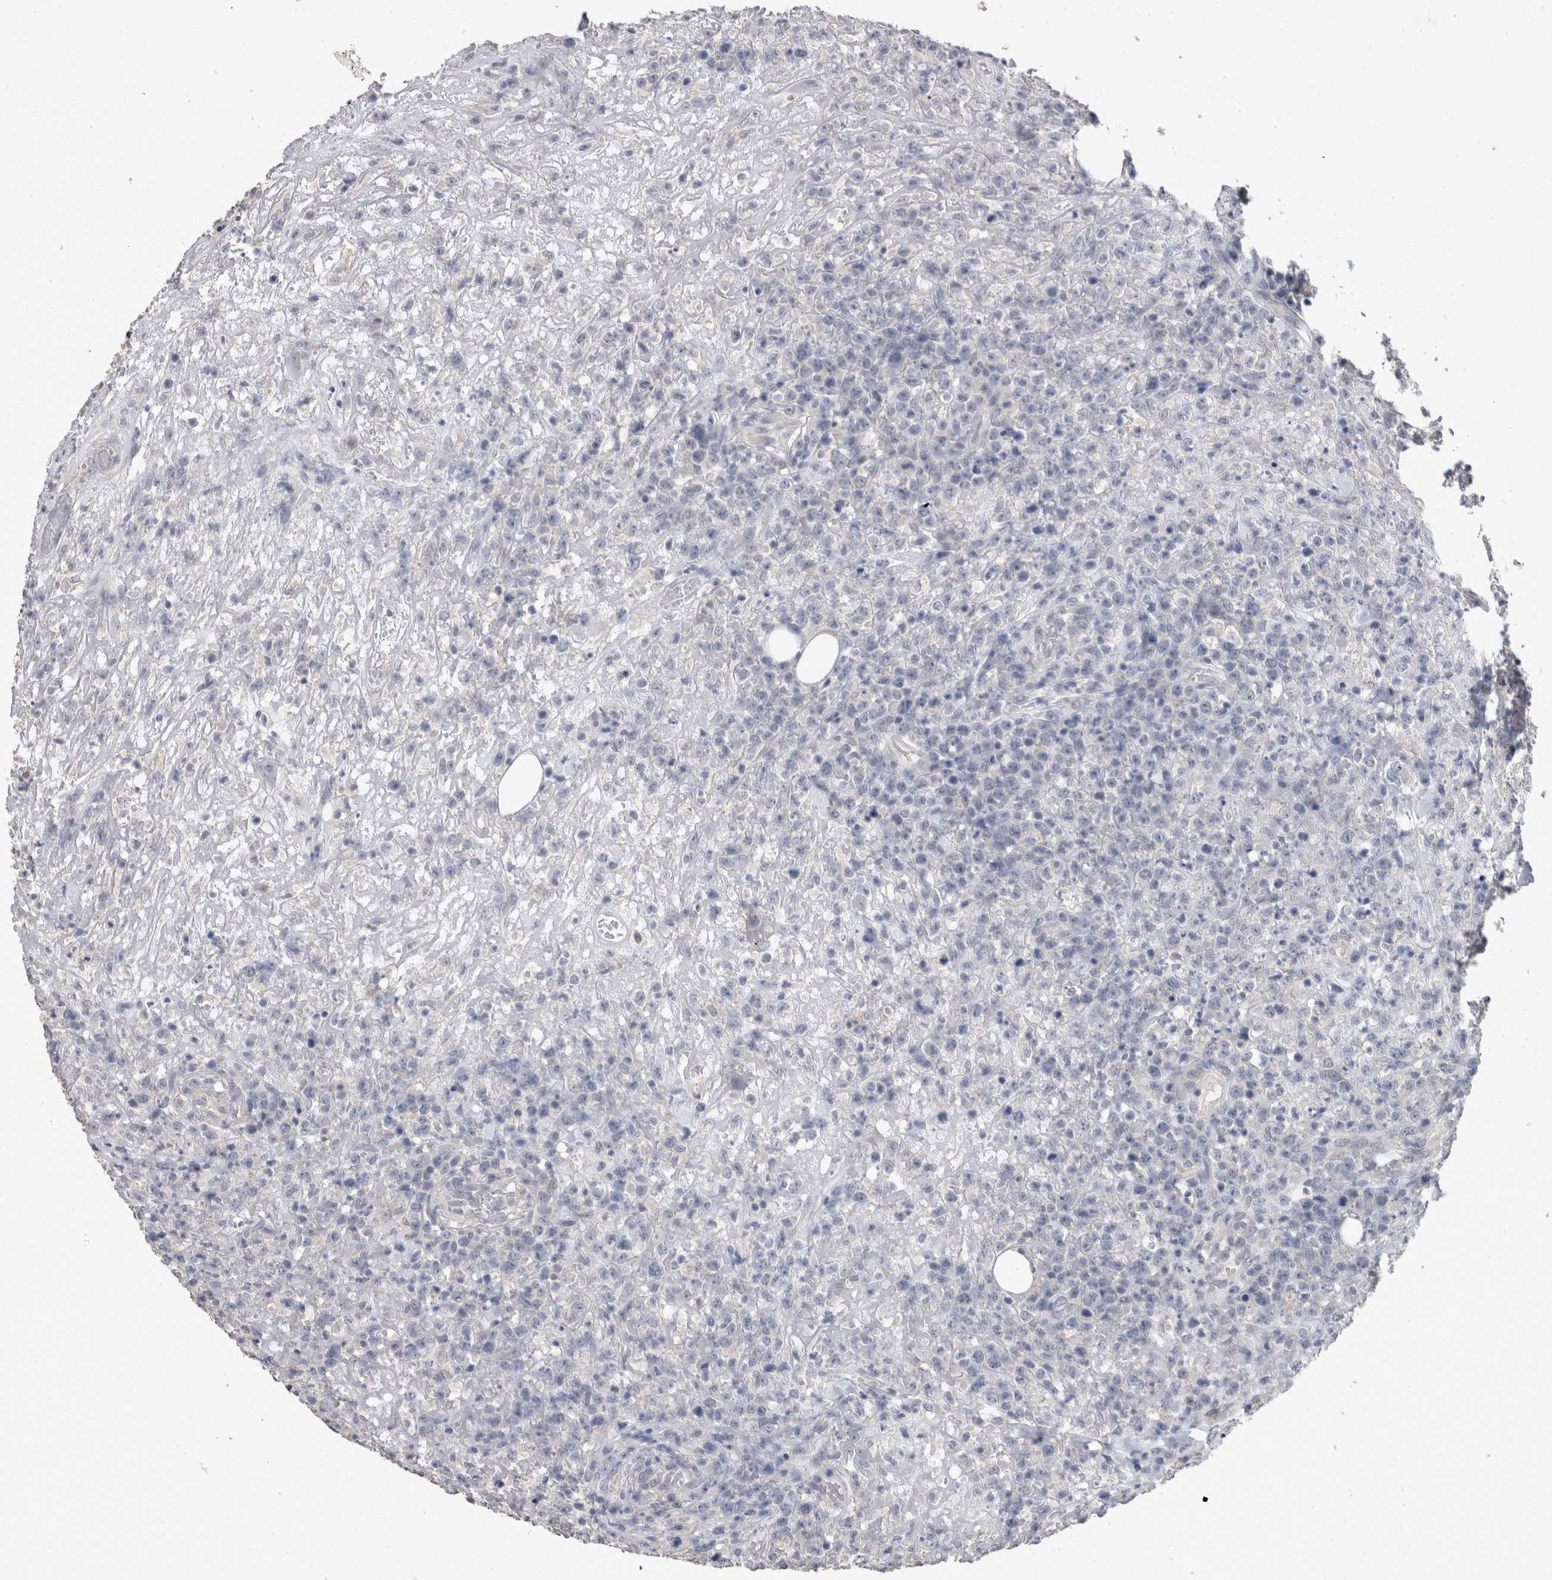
{"staining": {"intensity": "negative", "quantity": "none", "location": "none"}, "tissue": "lymphoma", "cell_type": "Tumor cells", "image_type": "cancer", "snomed": [{"axis": "morphology", "description": "Malignant lymphoma, non-Hodgkin's type, High grade"}, {"axis": "topography", "description": "Colon"}], "caption": "Tumor cells are negative for brown protein staining in lymphoma.", "gene": "FHOD3", "patient": {"sex": "female", "age": 53}}